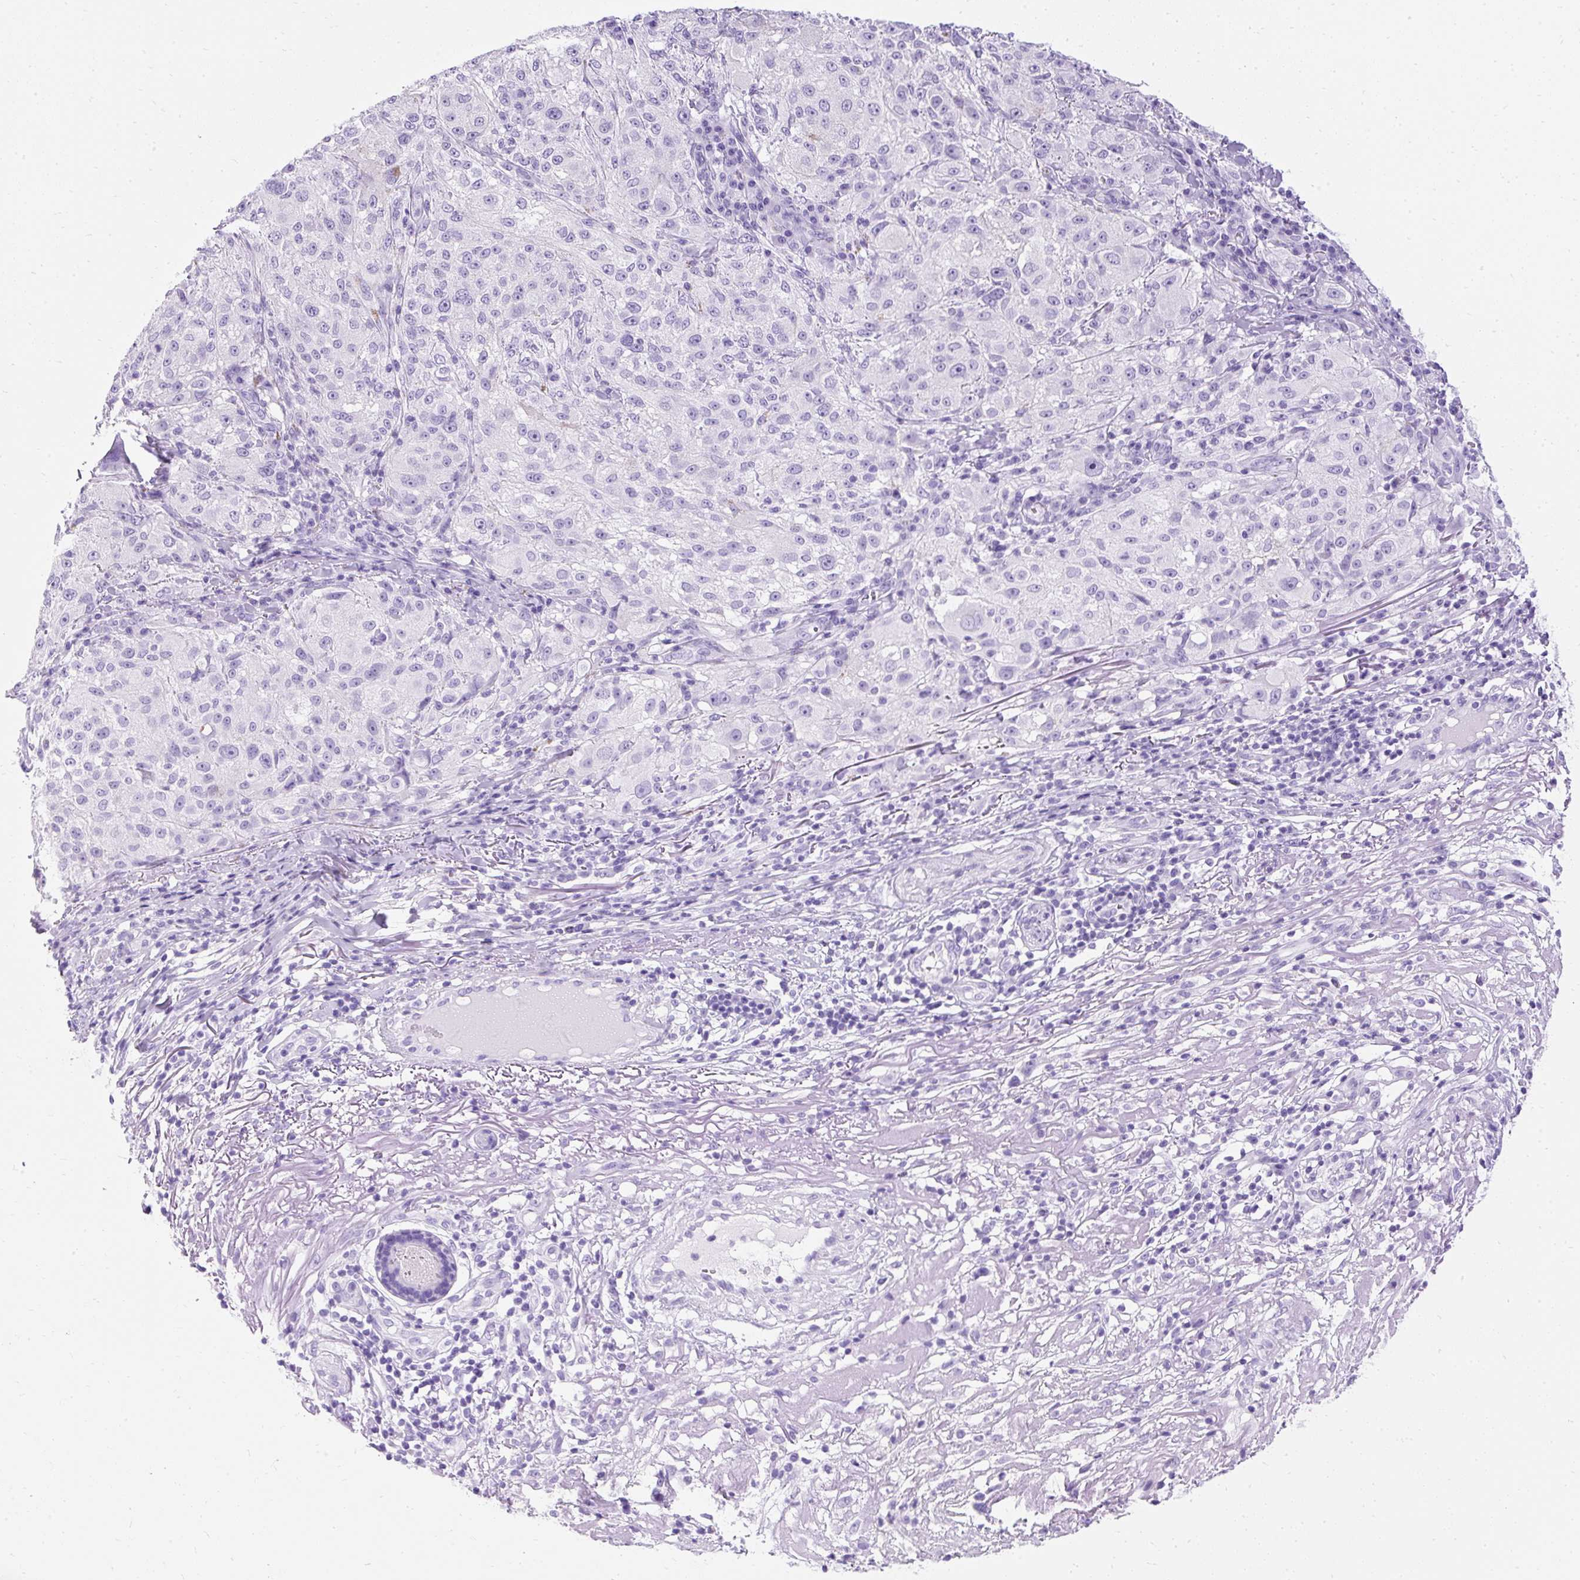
{"staining": {"intensity": "negative", "quantity": "none", "location": "none"}, "tissue": "melanoma", "cell_type": "Tumor cells", "image_type": "cancer", "snomed": [{"axis": "morphology", "description": "Necrosis, NOS"}, {"axis": "morphology", "description": "Malignant melanoma, NOS"}, {"axis": "topography", "description": "Skin"}], "caption": "There is no significant staining in tumor cells of malignant melanoma. (Stains: DAB (3,3'-diaminobenzidine) IHC with hematoxylin counter stain, Microscopy: brightfield microscopy at high magnification).", "gene": "PVALB", "patient": {"sex": "female", "age": 87}}